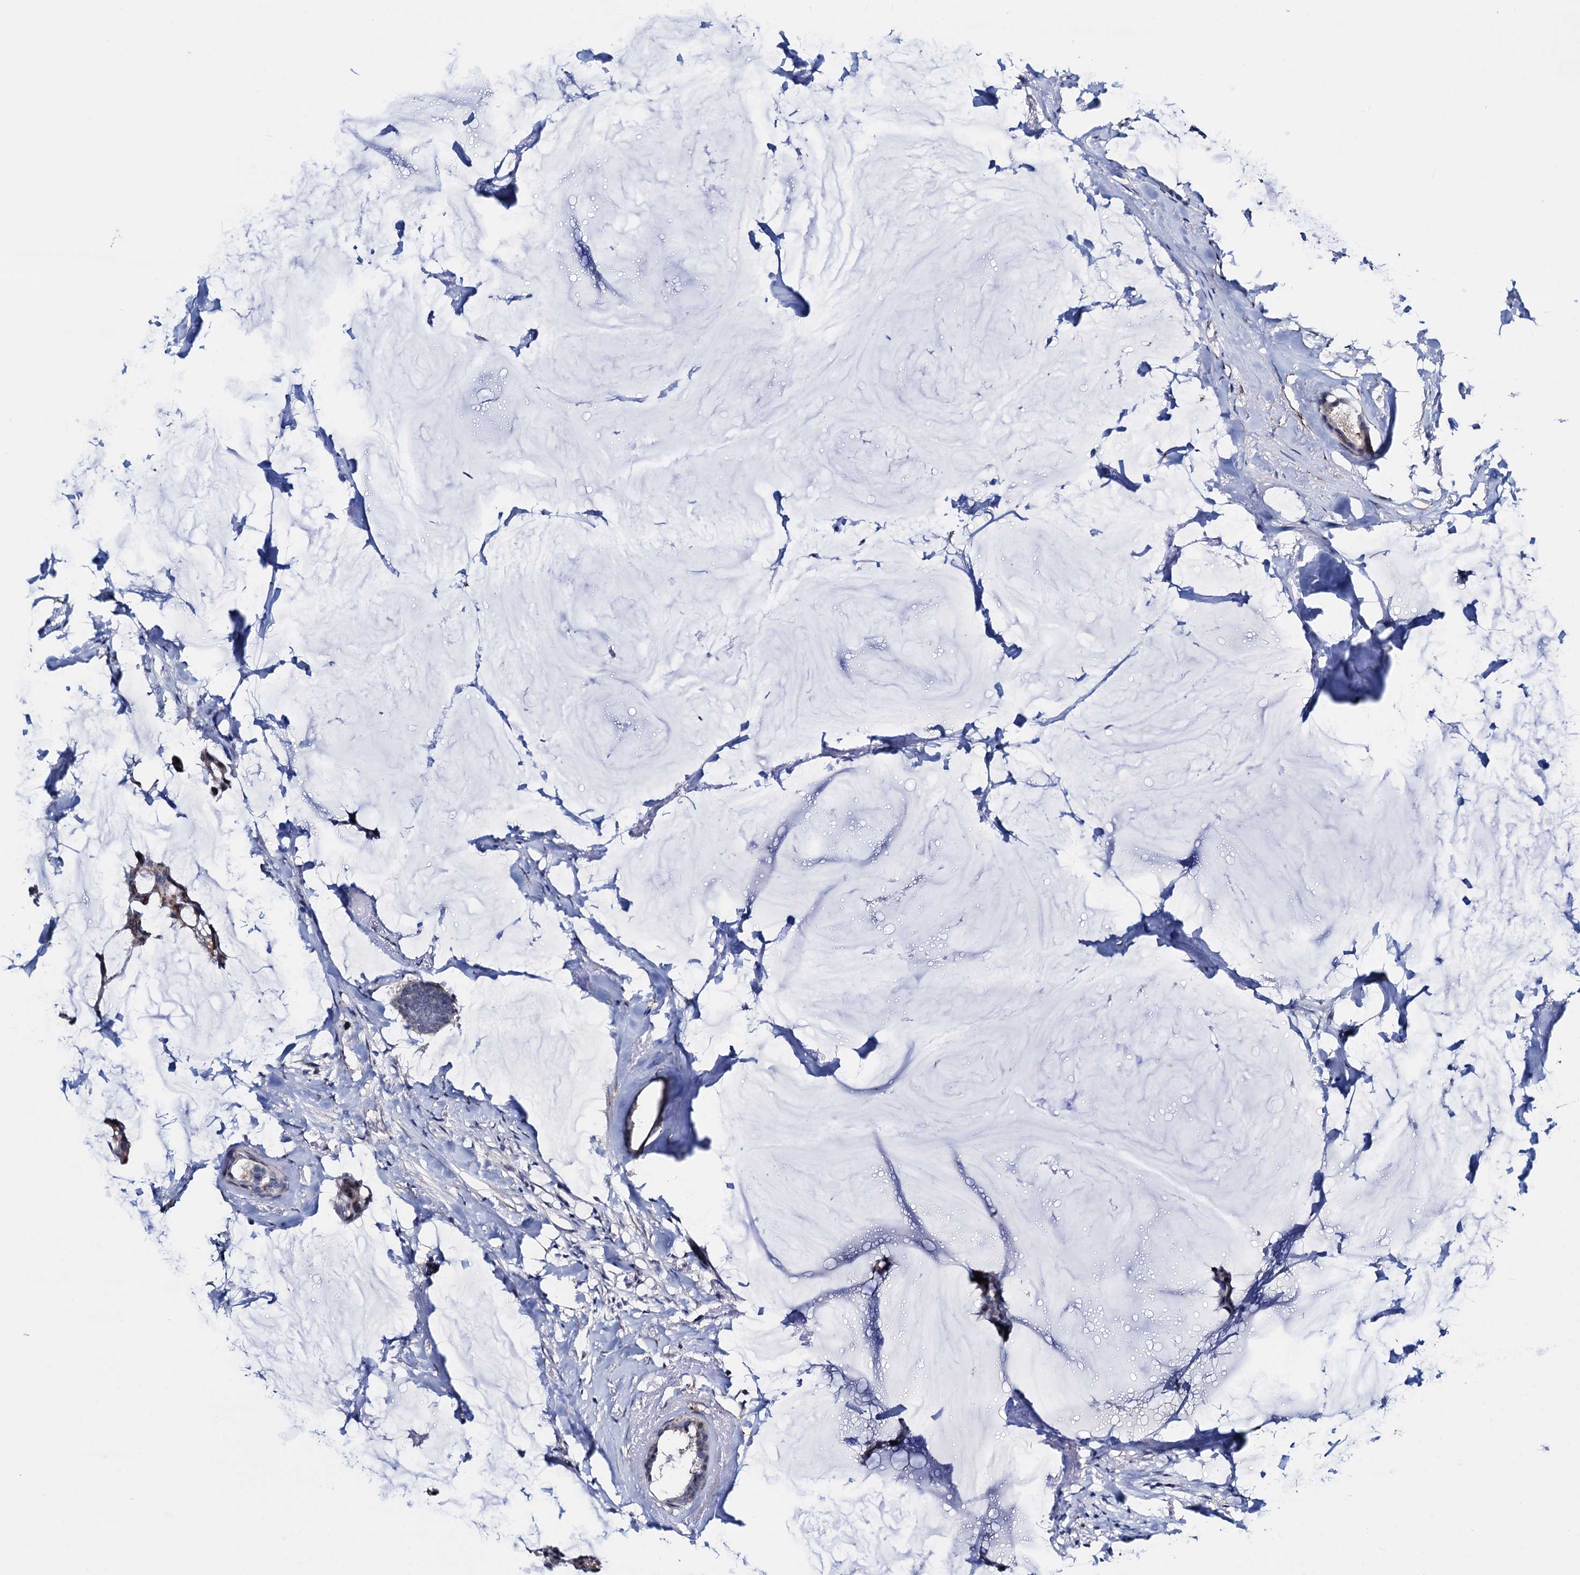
{"staining": {"intensity": "moderate", "quantity": "25%-75%", "location": "cytoplasmic/membranous"}, "tissue": "breast cancer", "cell_type": "Tumor cells", "image_type": "cancer", "snomed": [{"axis": "morphology", "description": "Duct carcinoma"}, {"axis": "topography", "description": "Breast"}], "caption": "Immunohistochemistry image of human breast invasive ductal carcinoma stained for a protein (brown), which displays medium levels of moderate cytoplasmic/membranous staining in approximately 25%-75% of tumor cells.", "gene": "COA4", "patient": {"sex": "female", "age": 93}}